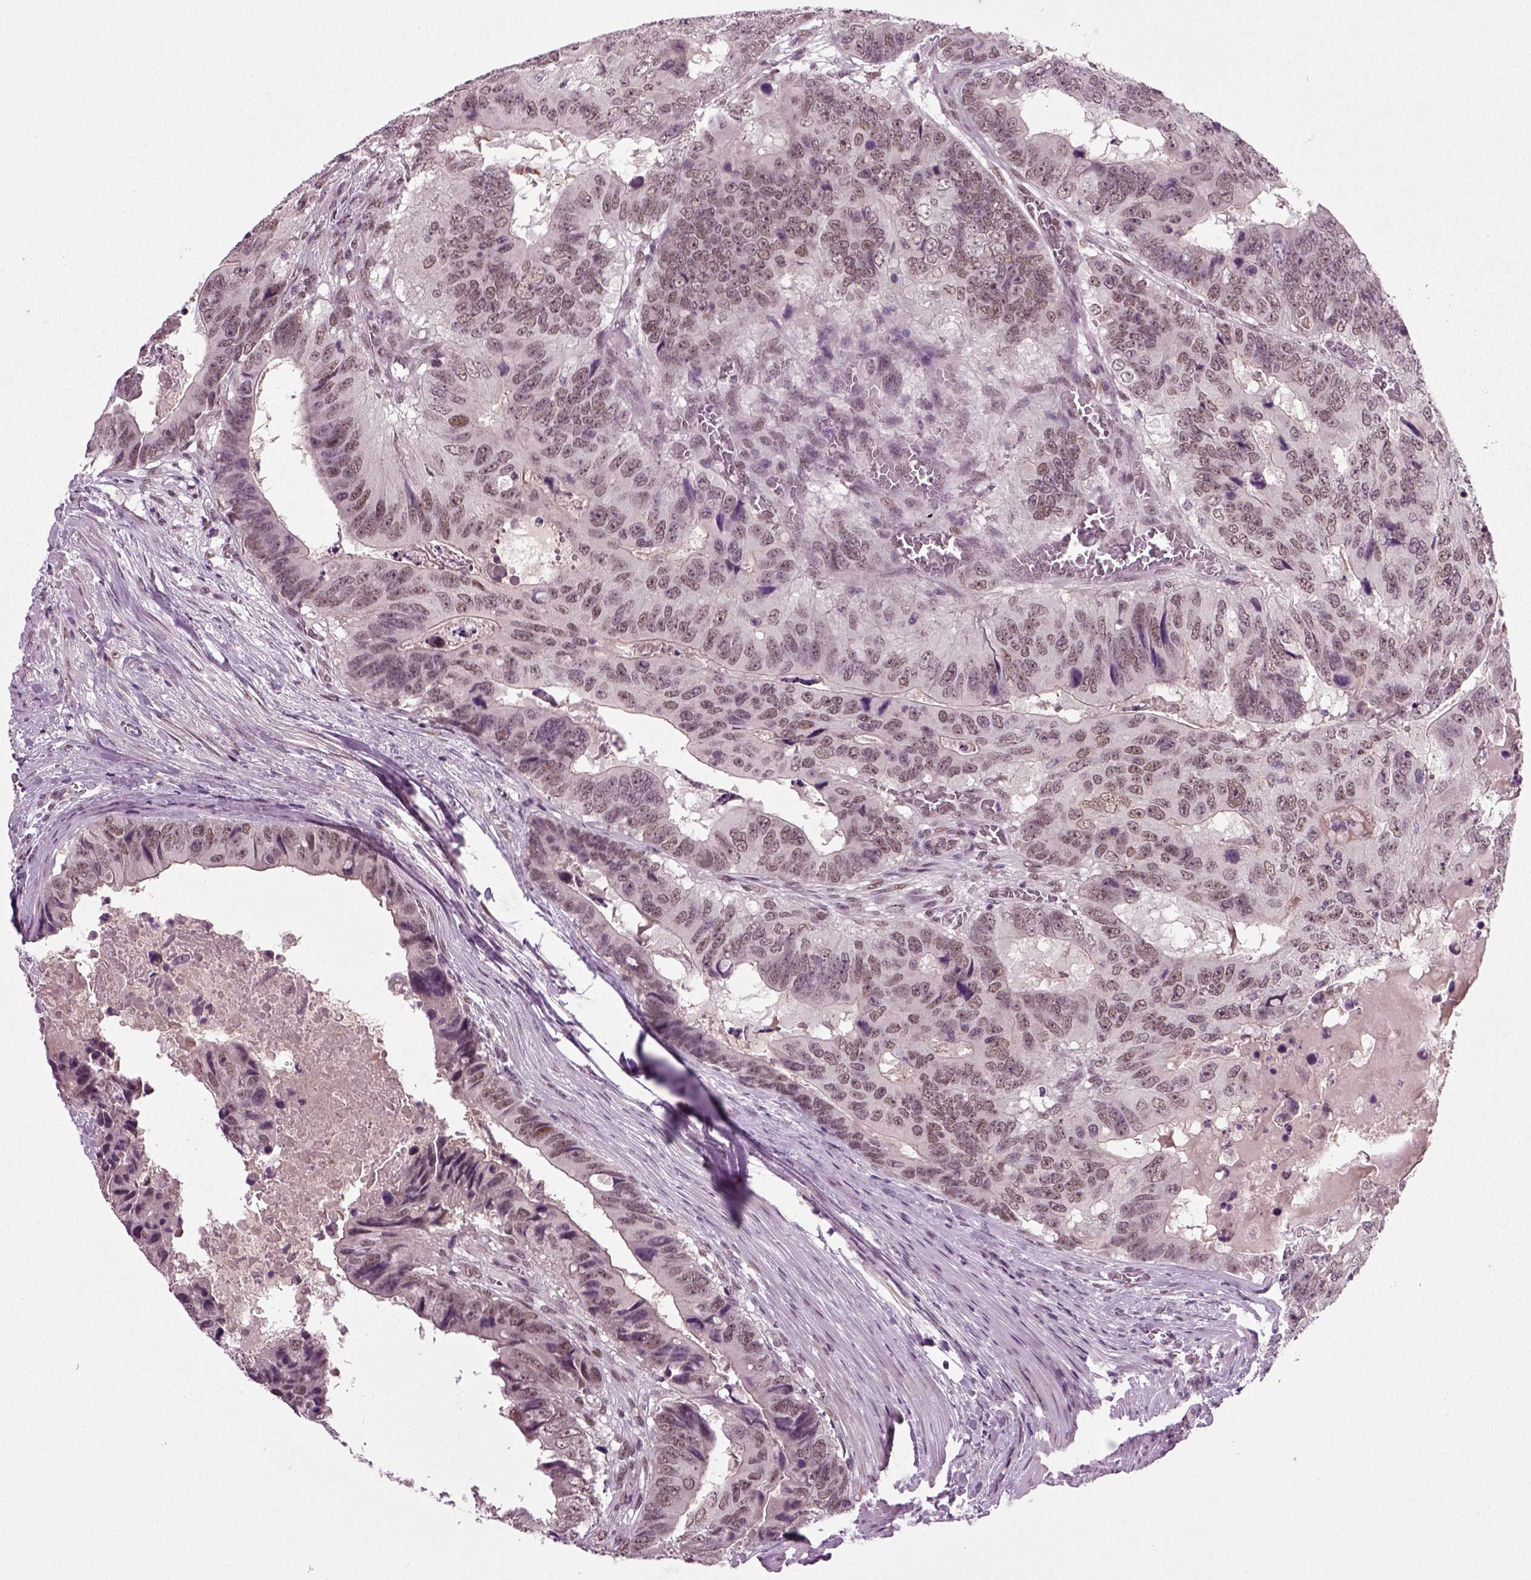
{"staining": {"intensity": "moderate", "quantity": ">75%", "location": "nuclear"}, "tissue": "colorectal cancer", "cell_type": "Tumor cells", "image_type": "cancer", "snomed": [{"axis": "morphology", "description": "Adenocarcinoma, NOS"}, {"axis": "topography", "description": "Colon"}], "caption": "Adenocarcinoma (colorectal) was stained to show a protein in brown. There is medium levels of moderate nuclear positivity in about >75% of tumor cells.", "gene": "RCOR3", "patient": {"sex": "male", "age": 79}}